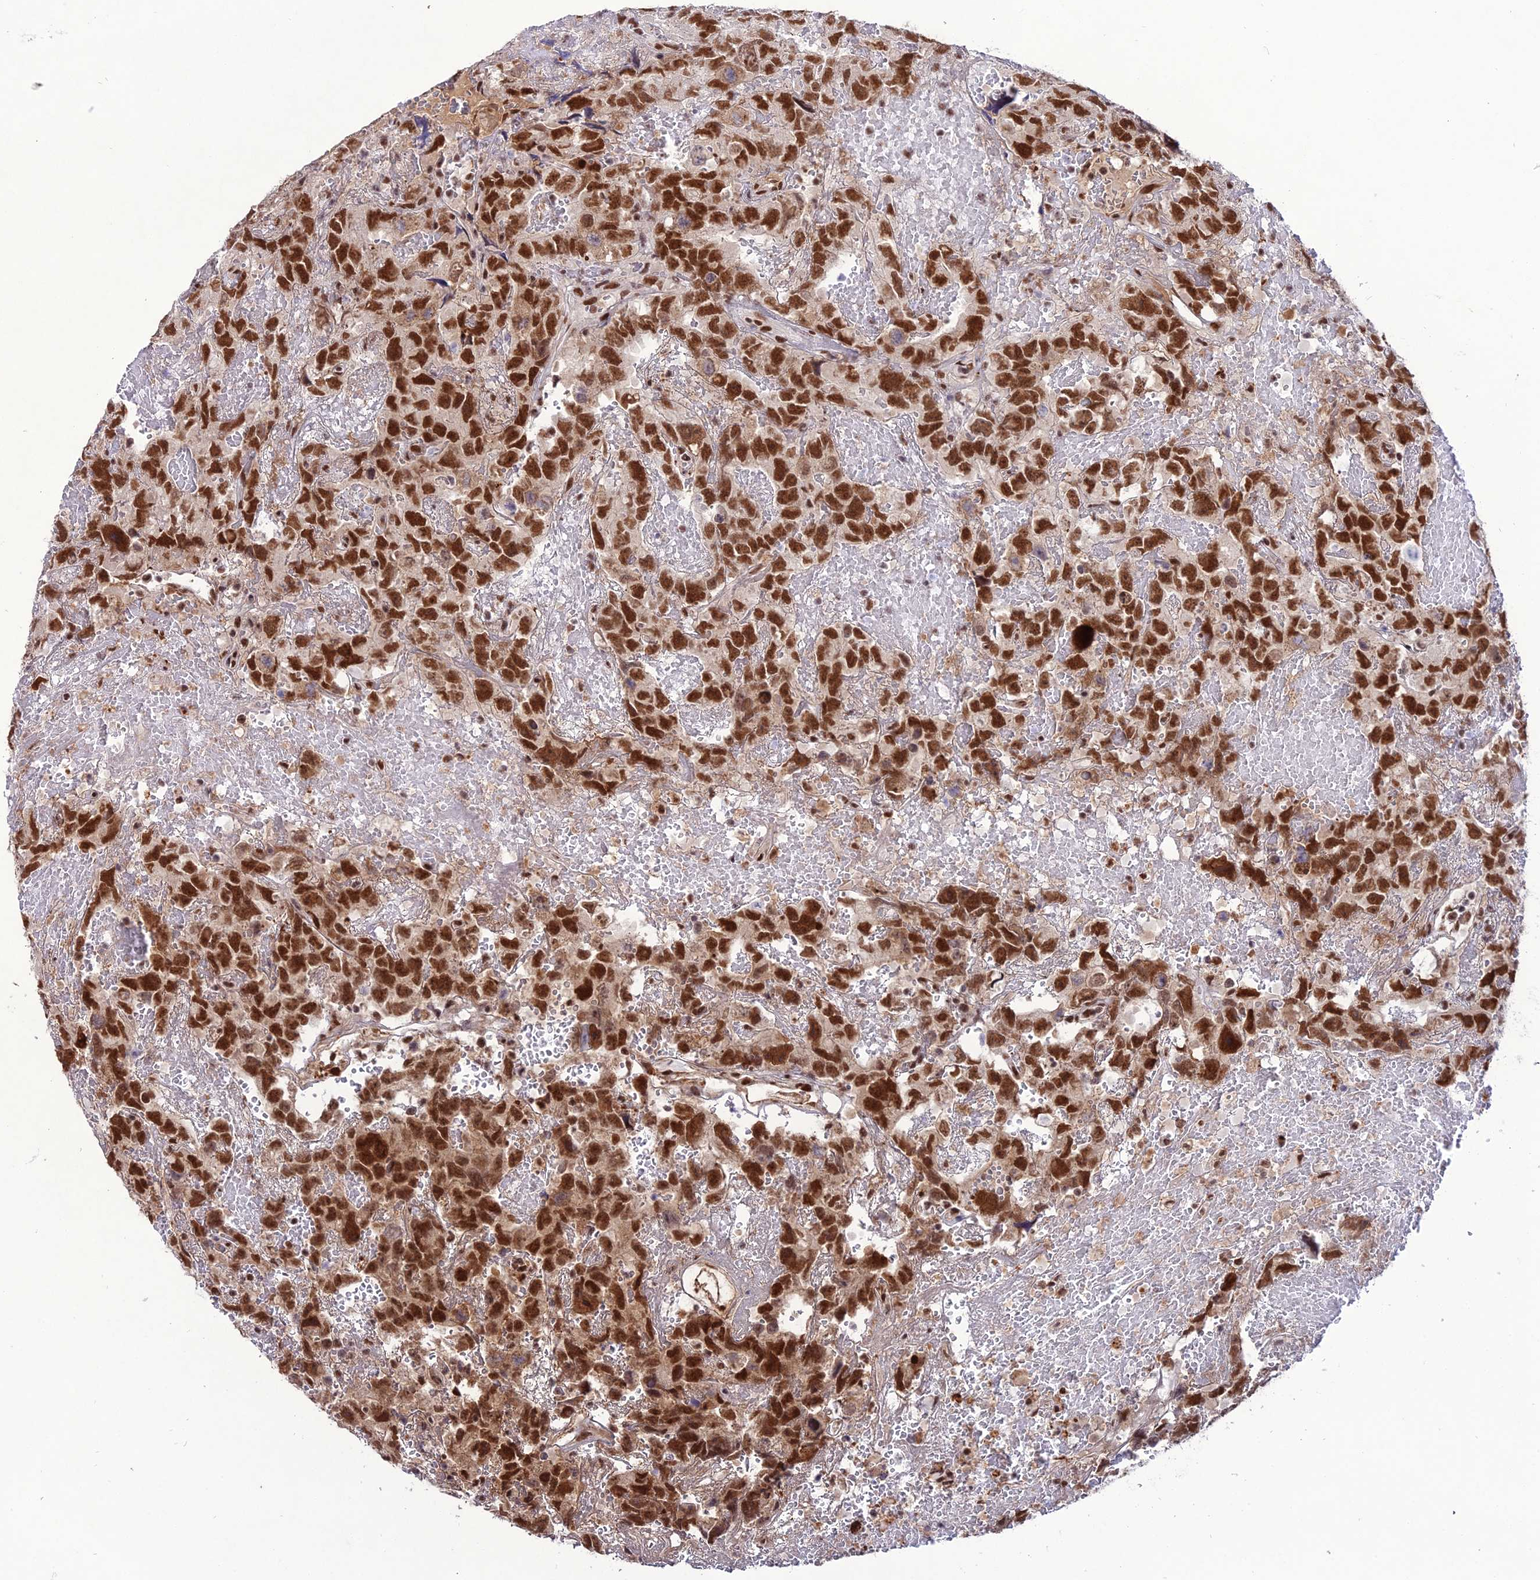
{"staining": {"intensity": "strong", "quantity": ">75%", "location": "nuclear"}, "tissue": "testis cancer", "cell_type": "Tumor cells", "image_type": "cancer", "snomed": [{"axis": "morphology", "description": "Carcinoma, Embryonal, NOS"}, {"axis": "topography", "description": "Testis"}], "caption": "The micrograph reveals staining of testis cancer (embryonal carcinoma), revealing strong nuclear protein expression (brown color) within tumor cells.", "gene": "RBM12", "patient": {"sex": "male", "age": 45}}